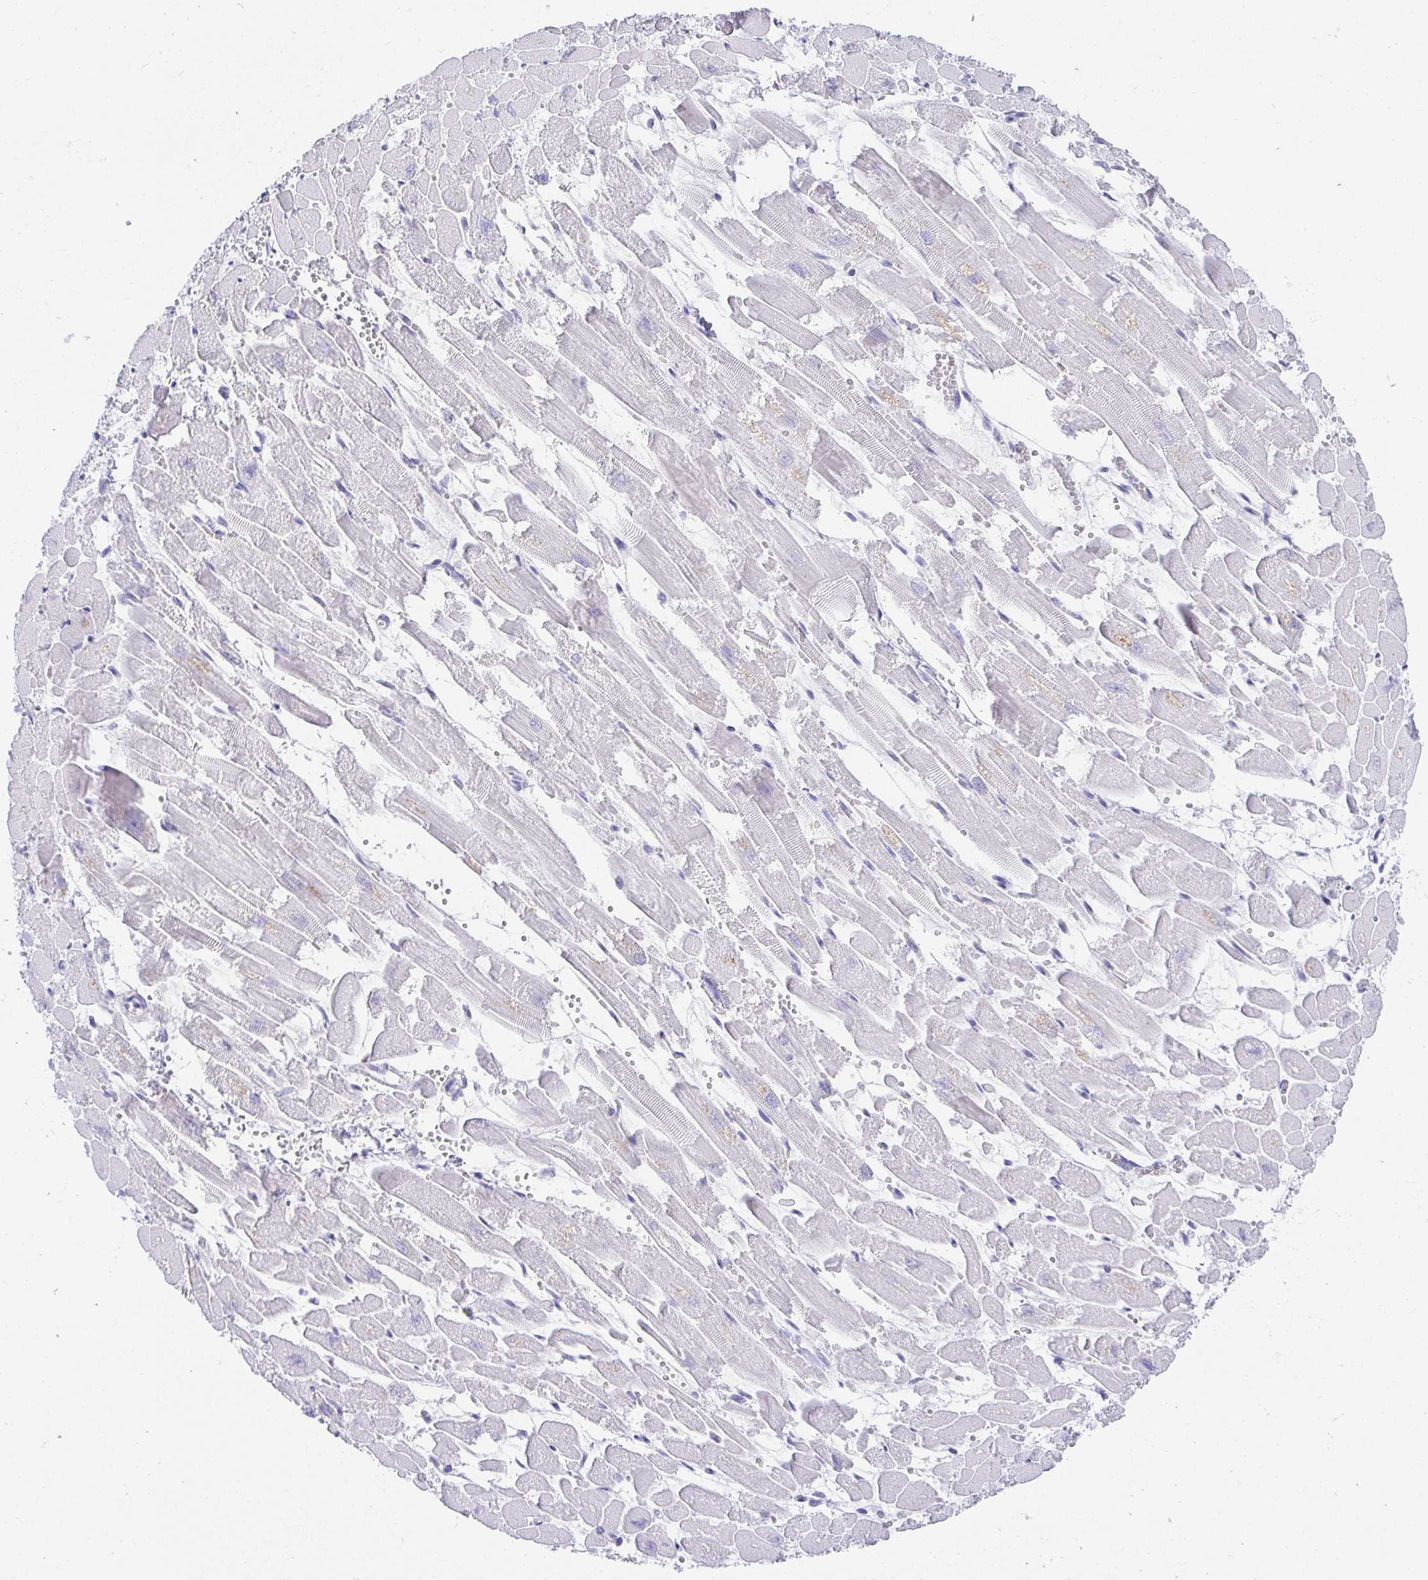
{"staining": {"intensity": "negative", "quantity": "none", "location": "none"}, "tissue": "heart muscle", "cell_type": "Cardiomyocytes", "image_type": "normal", "snomed": [{"axis": "morphology", "description": "Normal tissue, NOS"}, {"axis": "topography", "description": "Heart"}], "caption": "Cardiomyocytes are negative for protein expression in normal human heart muscle. (DAB (3,3'-diaminobenzidine) IHC, high magnification).", "gene": "CHAT", "patient": {"sex": "female", "age": 52}}